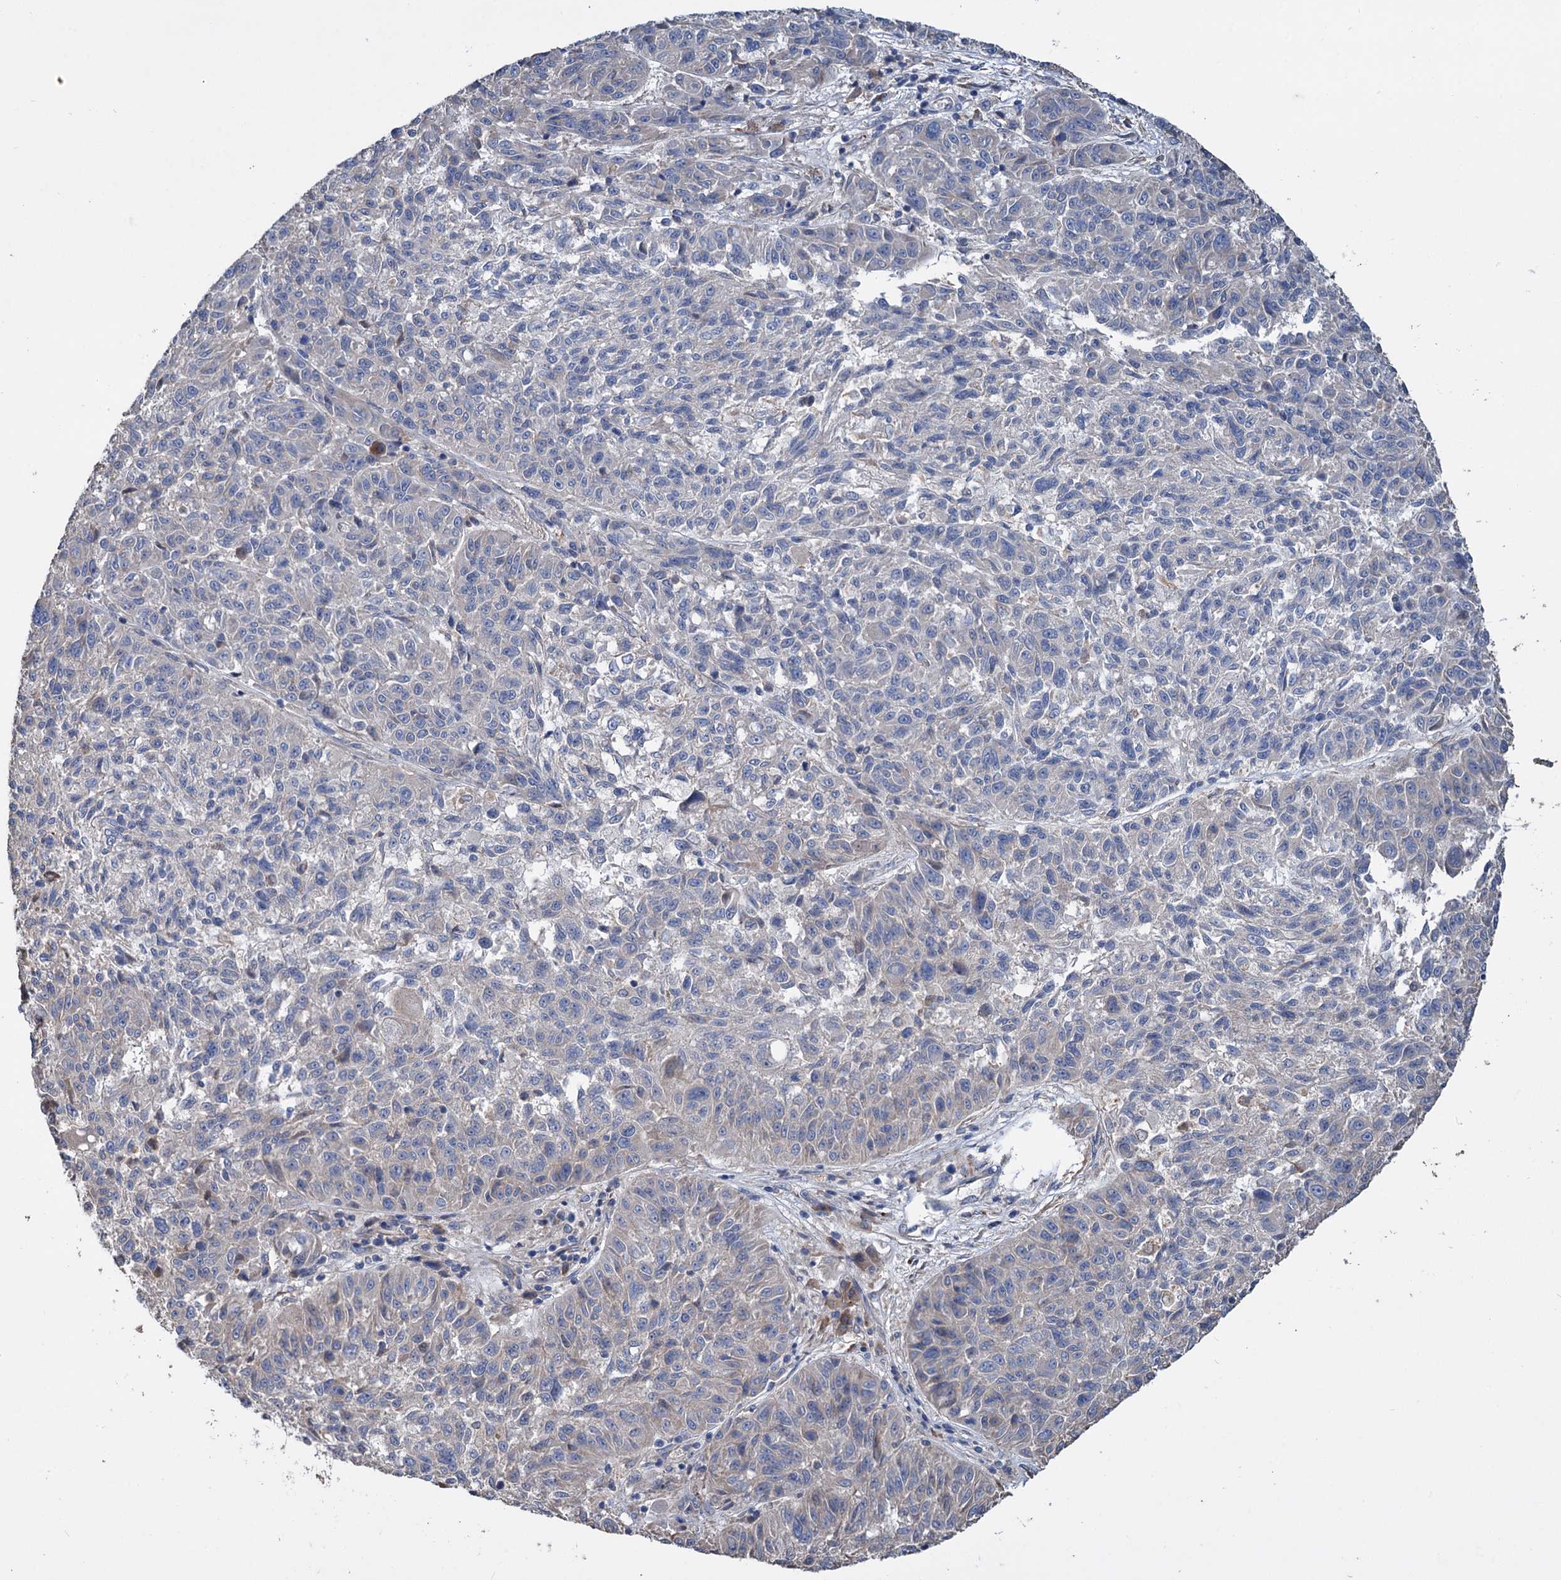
{"staining": {"intensity": "negative", "quantity": "none", "location": "none"}, "tissue": "melanoma", "cell_type": "Tumor cells", "image_type": "cancer", "snomed": [{"axis": "morphology", "description": "Malignant melanoma, NOS"}, {"axis": "topography", "description": "Skin"}], "caption": "High magnification brightfield microscopy of malignant melanoma stained with DAB (3,3'-diaminobenzidine) (brown) and counterstained with hematoxylin (blue): tumor cells show no significant positivity.", "gene": "URAD", "patient": {"sex": "male", "age": 53}}